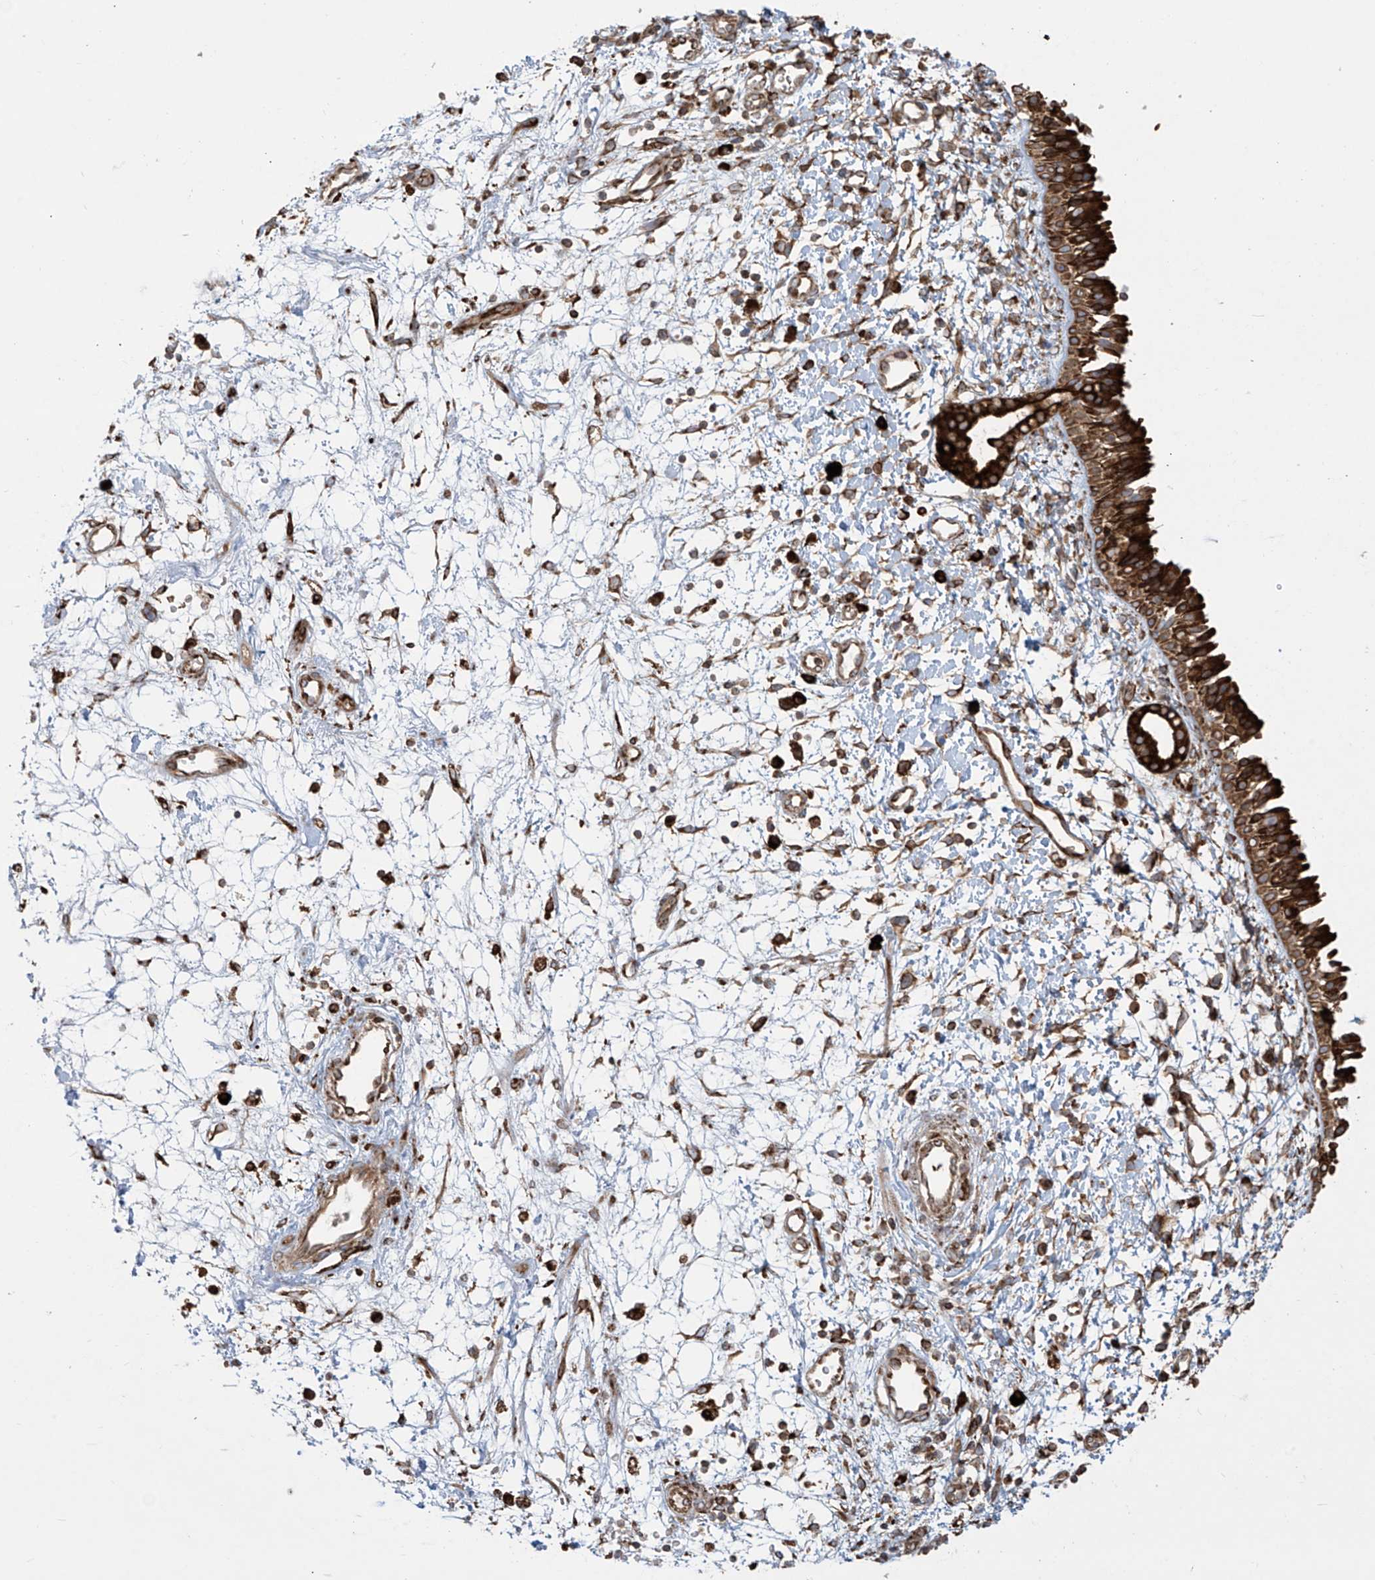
{"staining": {"intensity": "strong", "quantity": ">75%", "location": "cytoplasmic/membranous"}, "tissue": "nasopharynx", "cell_type": "Respiratory epithelial cells", "image_type": "normal", "snomed": [{"axis": "morphology", "description": "Normal tissue, NOS"}, {"axis": "topography", "description": "Nasopharynx"}], "caption": "Immunohistochemical staining of normal human nasopharynx displays strong cytoplasmic/membranous protein positivity in about >75% of respiratory epithelial cells. The protein of interest is stained brown, and the nuclei are stained in blue (DAB IHC with brightfield microscopy, high magnification).", "gene": "MX1", "patient": {"sex": "male", "age": 22}}